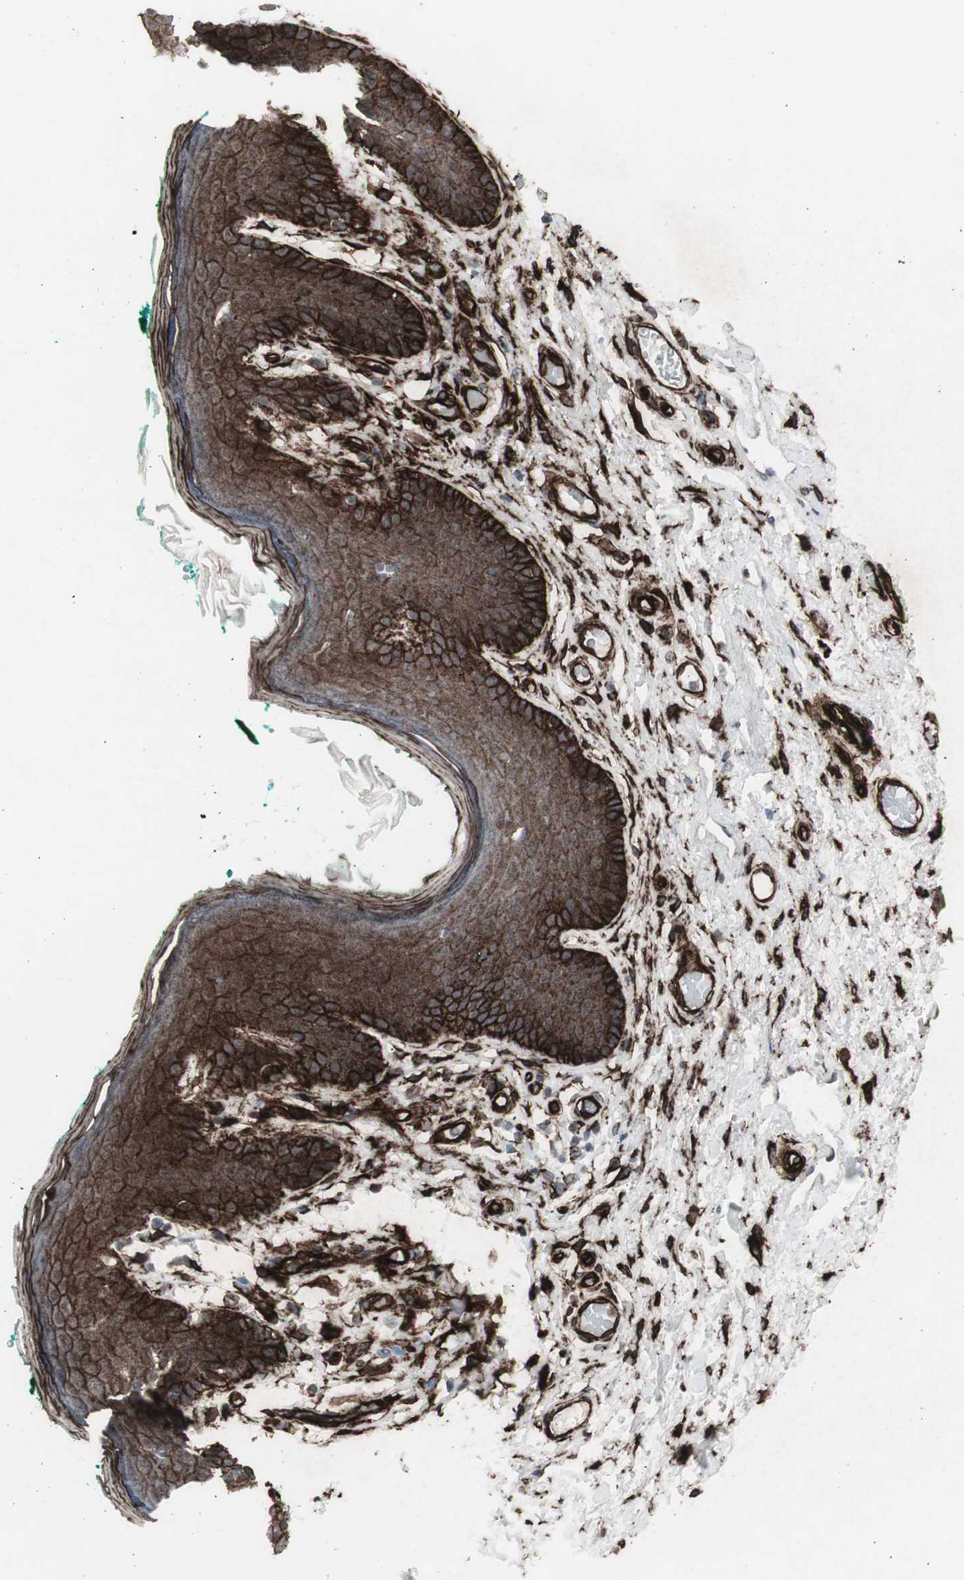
{"staining": {"intensity": "strong", "quantity": "25%-75%", "location": "cytoplasmic/membranous,nuclear"}, "tissue": "skin", "cell_type": "Epidermal cells", "image_type": "normal", "snomed": [{"axis": "morphology", "description": "Normal tissue, NOS"}, {"axis": "topography", "description": "Anal"}], "caption": "Unremarkable skin reveals strong cytoplasmic/membranous,nuclear staining in about 25%-75% of epidermal cells.", "gene": "PDGFA", "patient": {"sex": "male", "age": 74}}